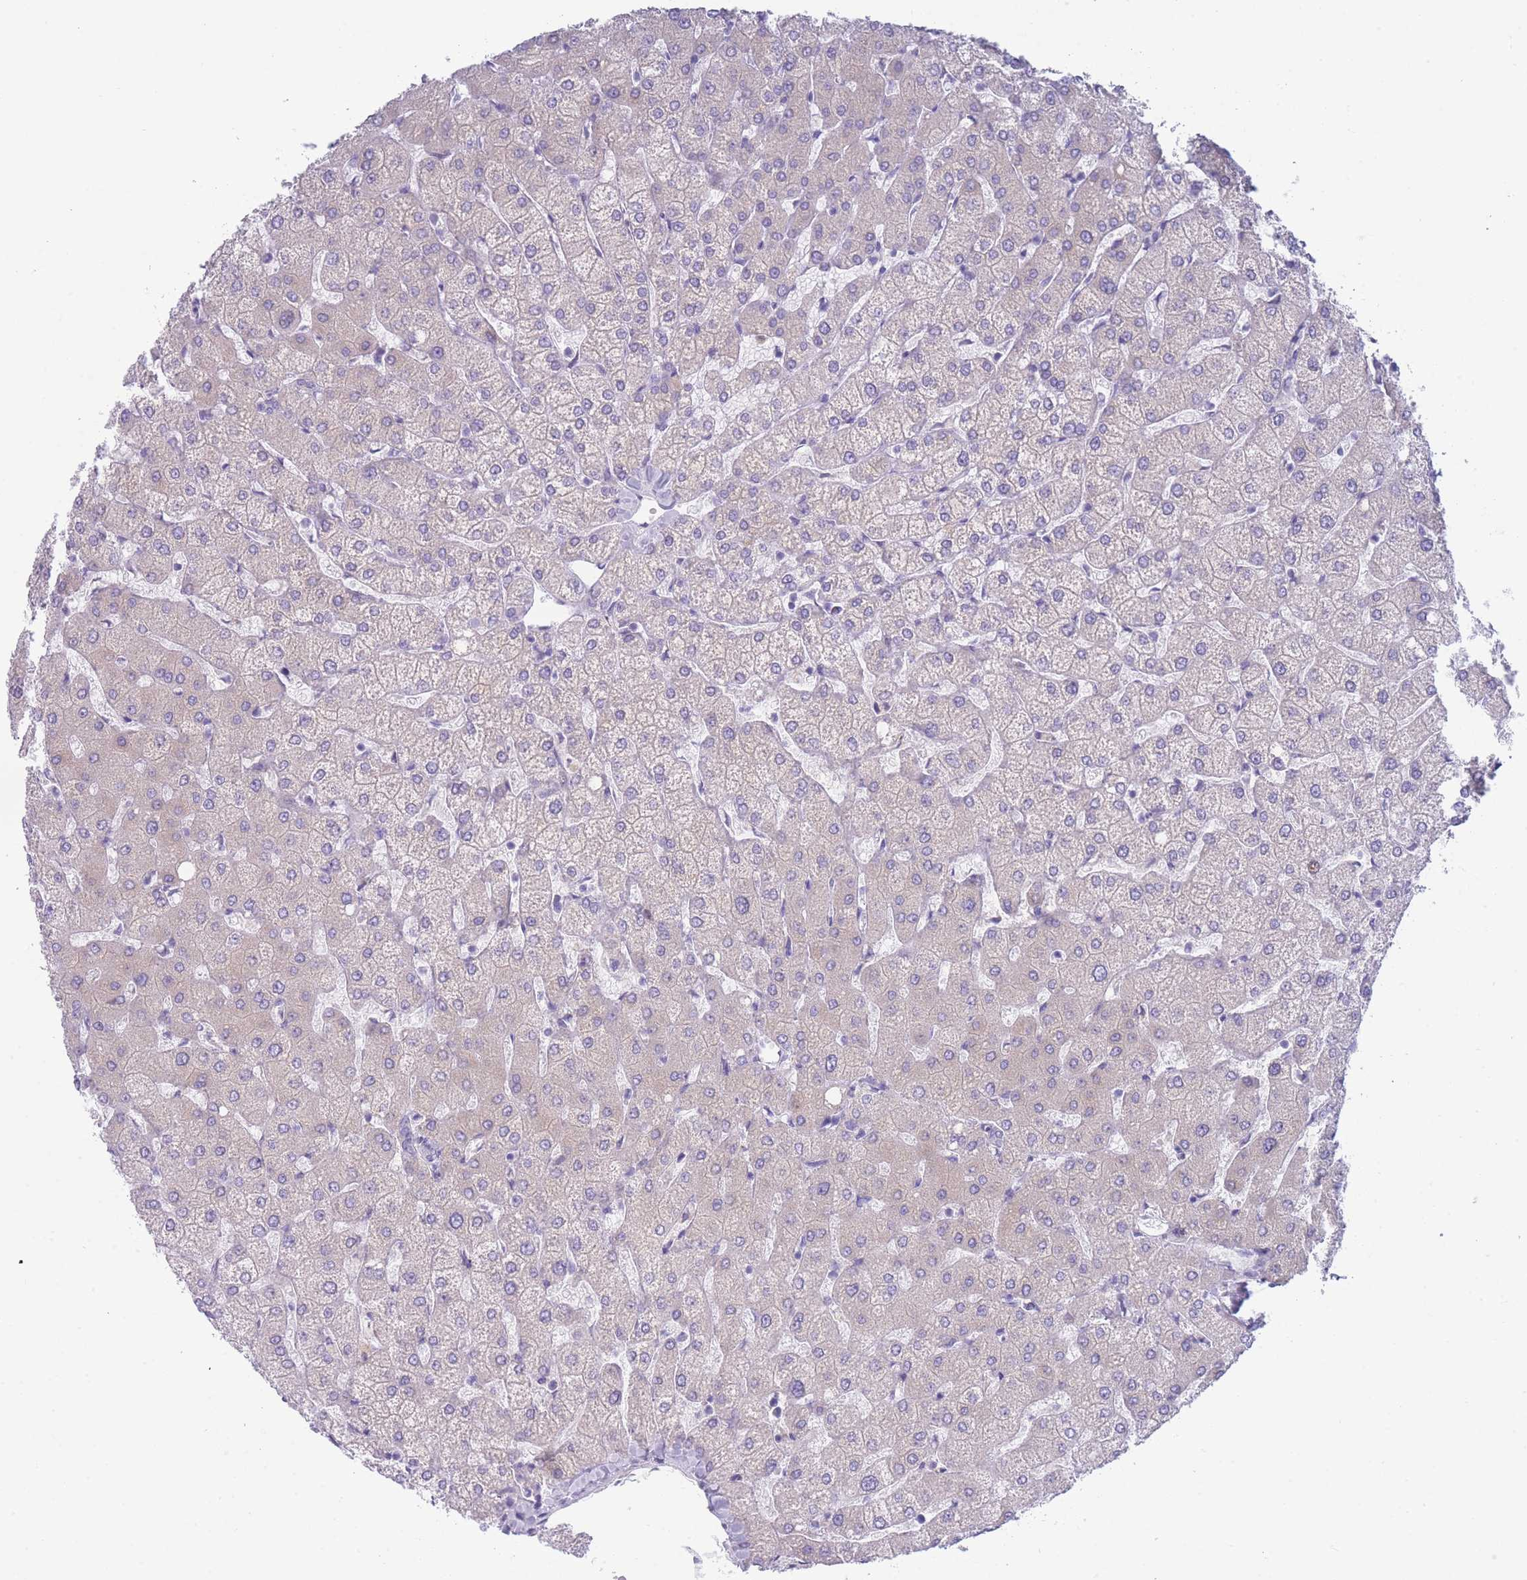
{"staining": {"intensity": "negative", "quantity": "none", "location": "none"}, "tissue": "liver", "cell_type": "Cholangiocytes", "image_type": "normal", "snomed": [{"axis": "morphology", "description": "Normal tissue, NOS"}, {"axis": "topography", "description": "Liver"}], "caption": "The photomicrograph demonstrates no significant expression in cholangiocytes of liver. (Brightfield microscopy of DAB IHC at high magnification).", "gene": "XKR8", "patient": {"sex": "female", "age": 54}}